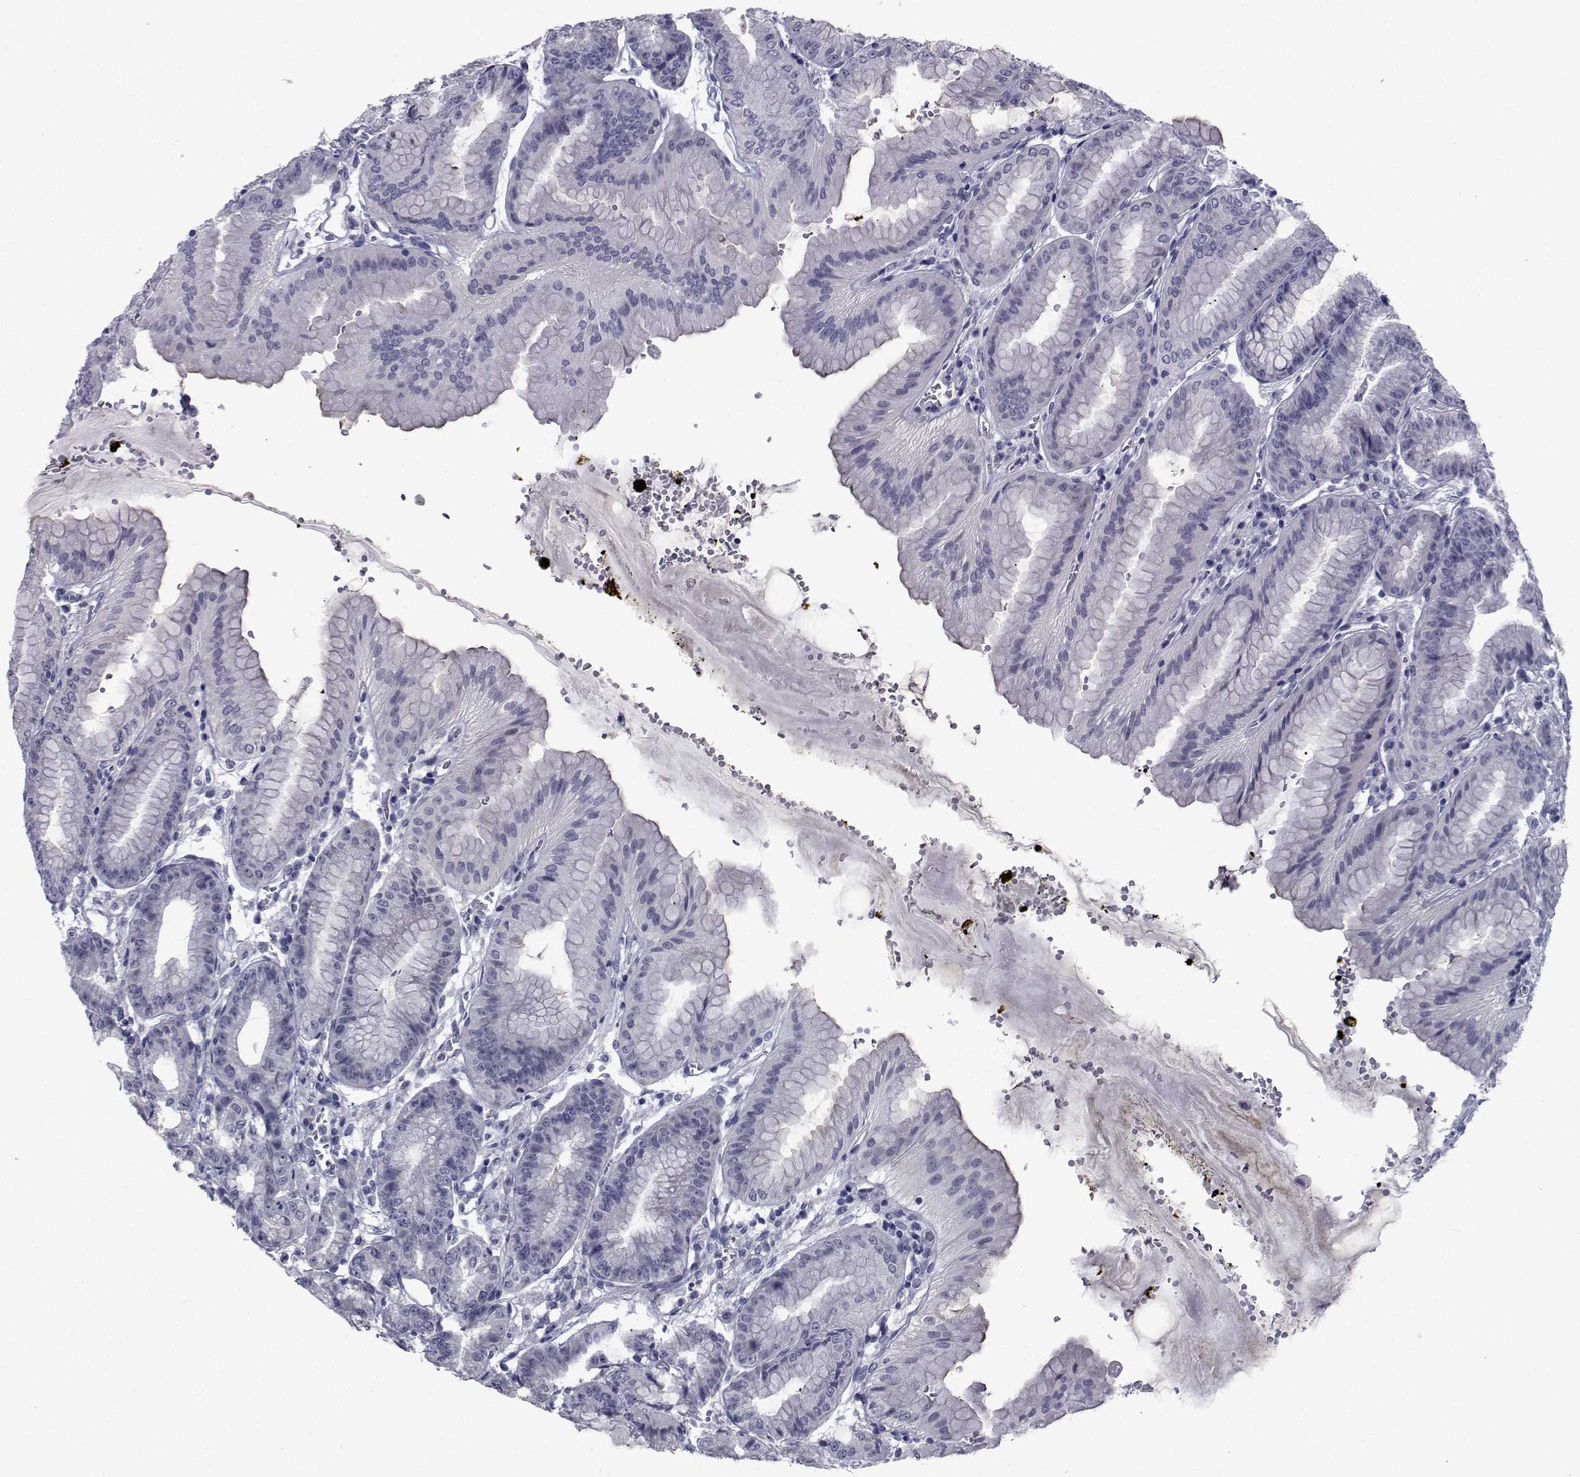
{"staining": {"intensity": "negative", "quantity": "none", "location": "none"}, "tissue": "stomach", "cell_type": "Glandular cells", "image_type": "normal", "snomed": [{"axis": "morphology", "description": "Normal tissue, NOS"}, {"axis": "topography", "description": "Stomach, lower"}], "caption": "This is an immunohistochemistry (IHC) image of benign stomach. There is no expression in glandular cells.", "gene": "CHRNA1", "patient": {"sex": "male", "age": 71}}